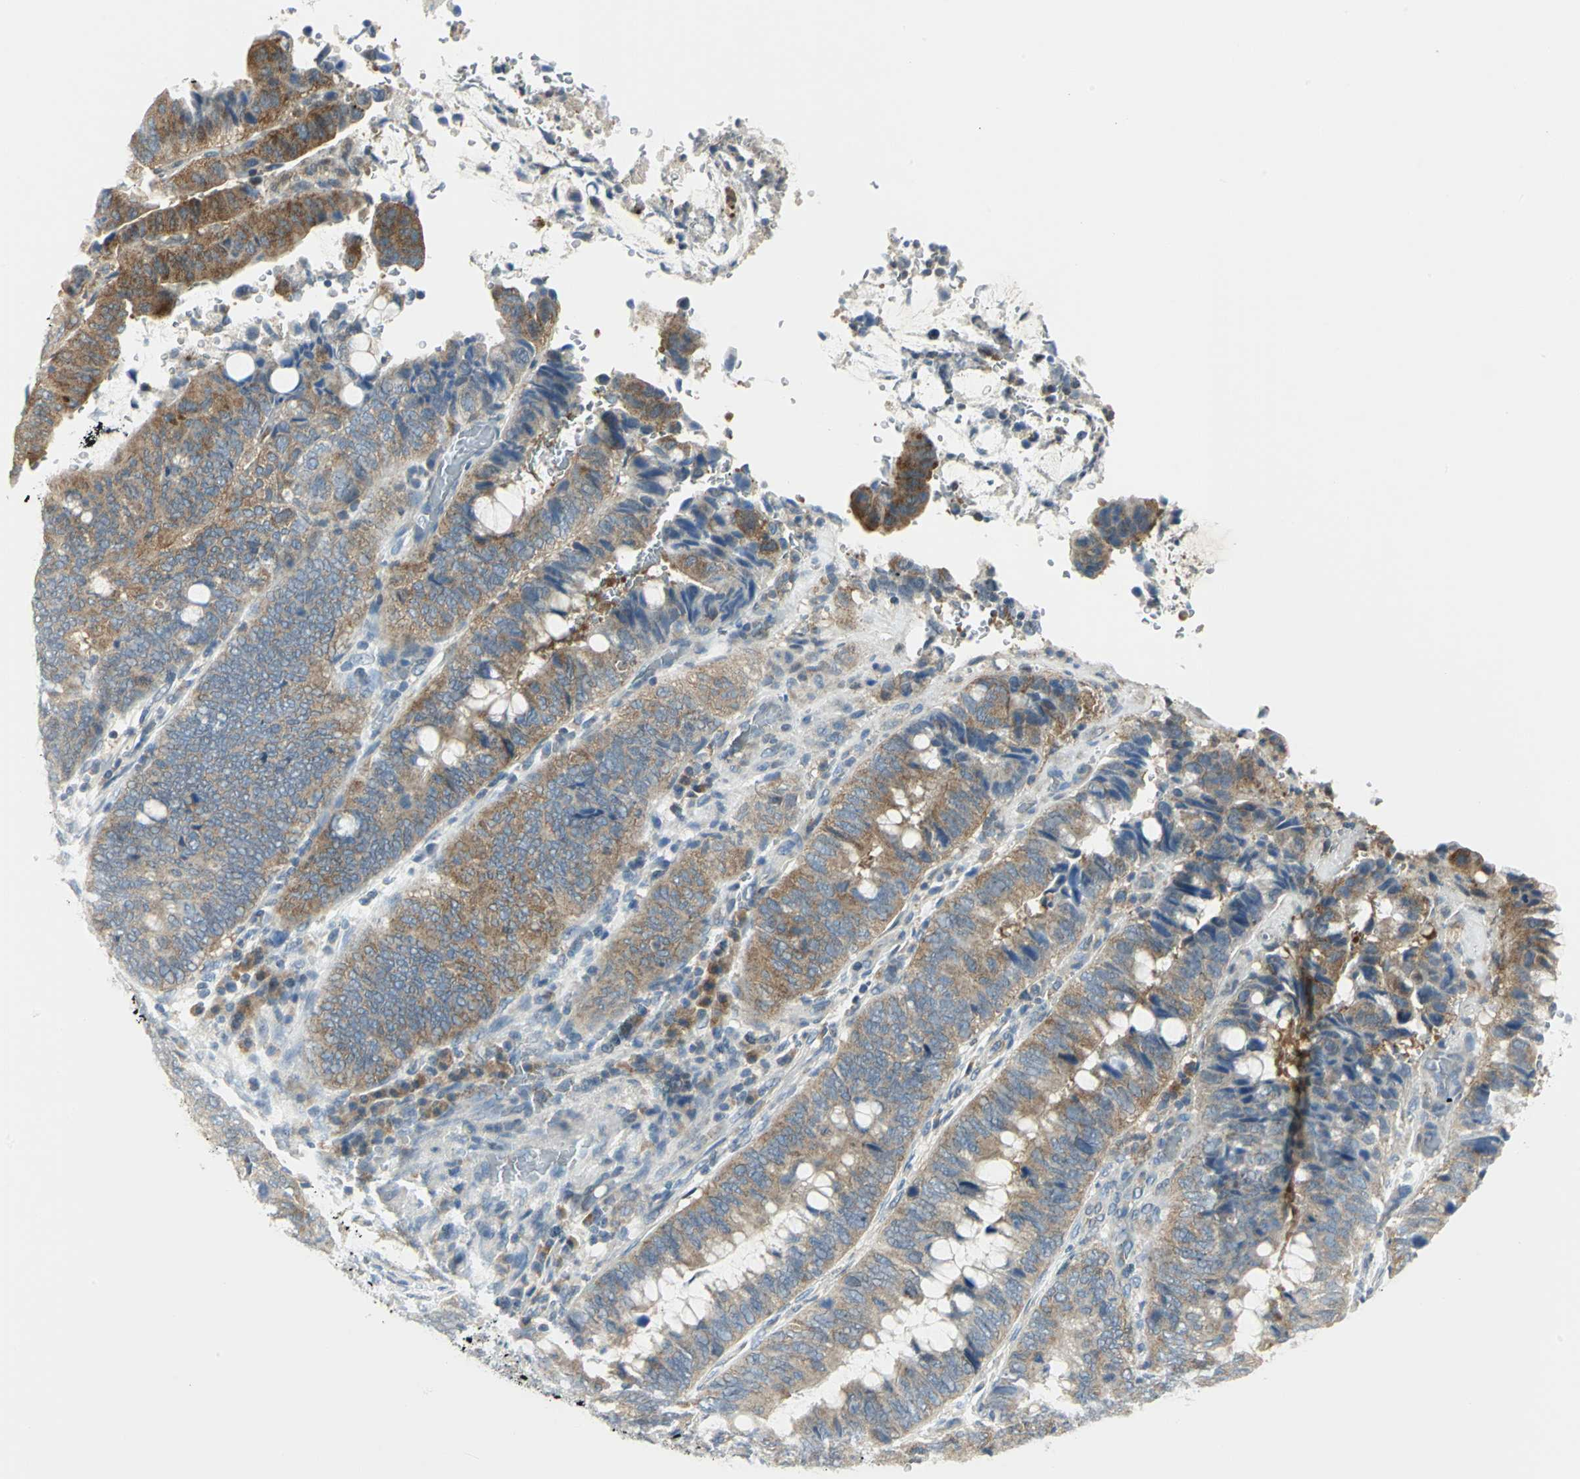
{"staining": {"intensity": "strong", "quantity": ">75%", "location": "cytoplasmic/membranous"}, "tissue": "colorectal cancer", "cell_type": "Tumor cells", "image_type": "cancer", "snomed": [{"axis": "morphology", "description": "Normal tissue, NOS"}, {"axis": "morphology", "description": "Adenocarcinoma, NOS"}, {"axis": "topography", "description": "Rectum"}, {"axis": "topography", "description": "Peripheral nerve tissue"}], "caption": "The micrograph demonstrates immunohistochemical staining of colorectal adenocarcinoma. There is strong cytoplasmic/membranous staining is appreciated in about >75% of tumor cells. (brown staining indicates protein expression, while blue staining denotes nuclei).", "gene": "ALDOA", "patient": {"sex": "male", "age": 92}}